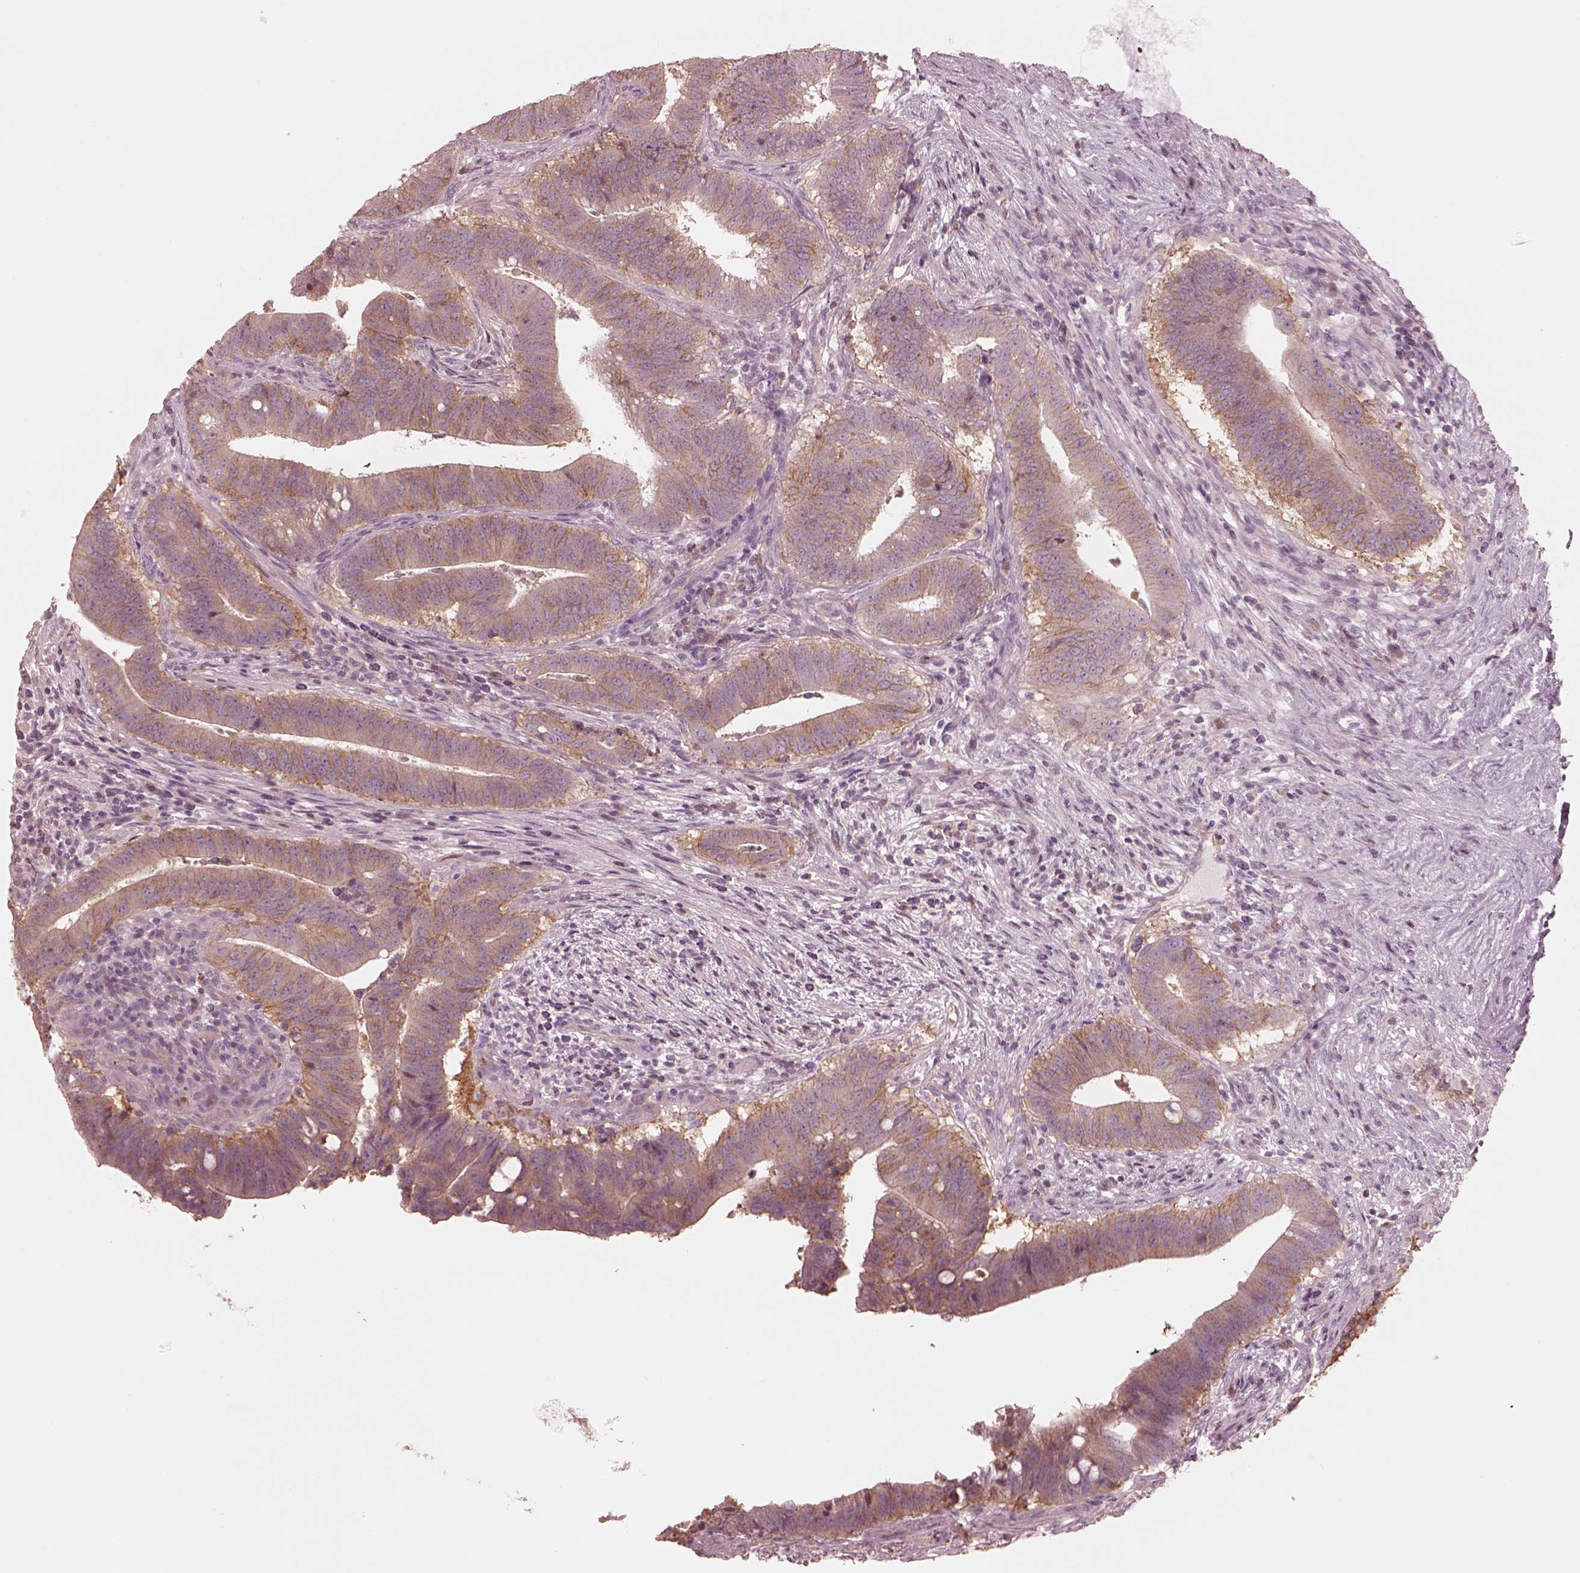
{"staining": {"intensity": "weak", "quantity": ">75%", "location": "cytoplasmic/membranous"}, "tissue": "colorectal cancer", "cell_type": "Tumor cells", "image_type": "cancer", "snomed": [{"axis": "morphology", "description": "Adenocarcinoma, NOS"}, {"axis": "topography", "description": "Colon"}], "caption": "This micrograph demonstrates colorectal cancer stained with immunohistochemistry to label a protein in brown. The cytoplasmic/membranous of tumor cells show weak positivity for the protein. Nuclei are counter-stained blue.", "gene": "GPRIN1", "patient": {"sex": "female", "age": 43}}